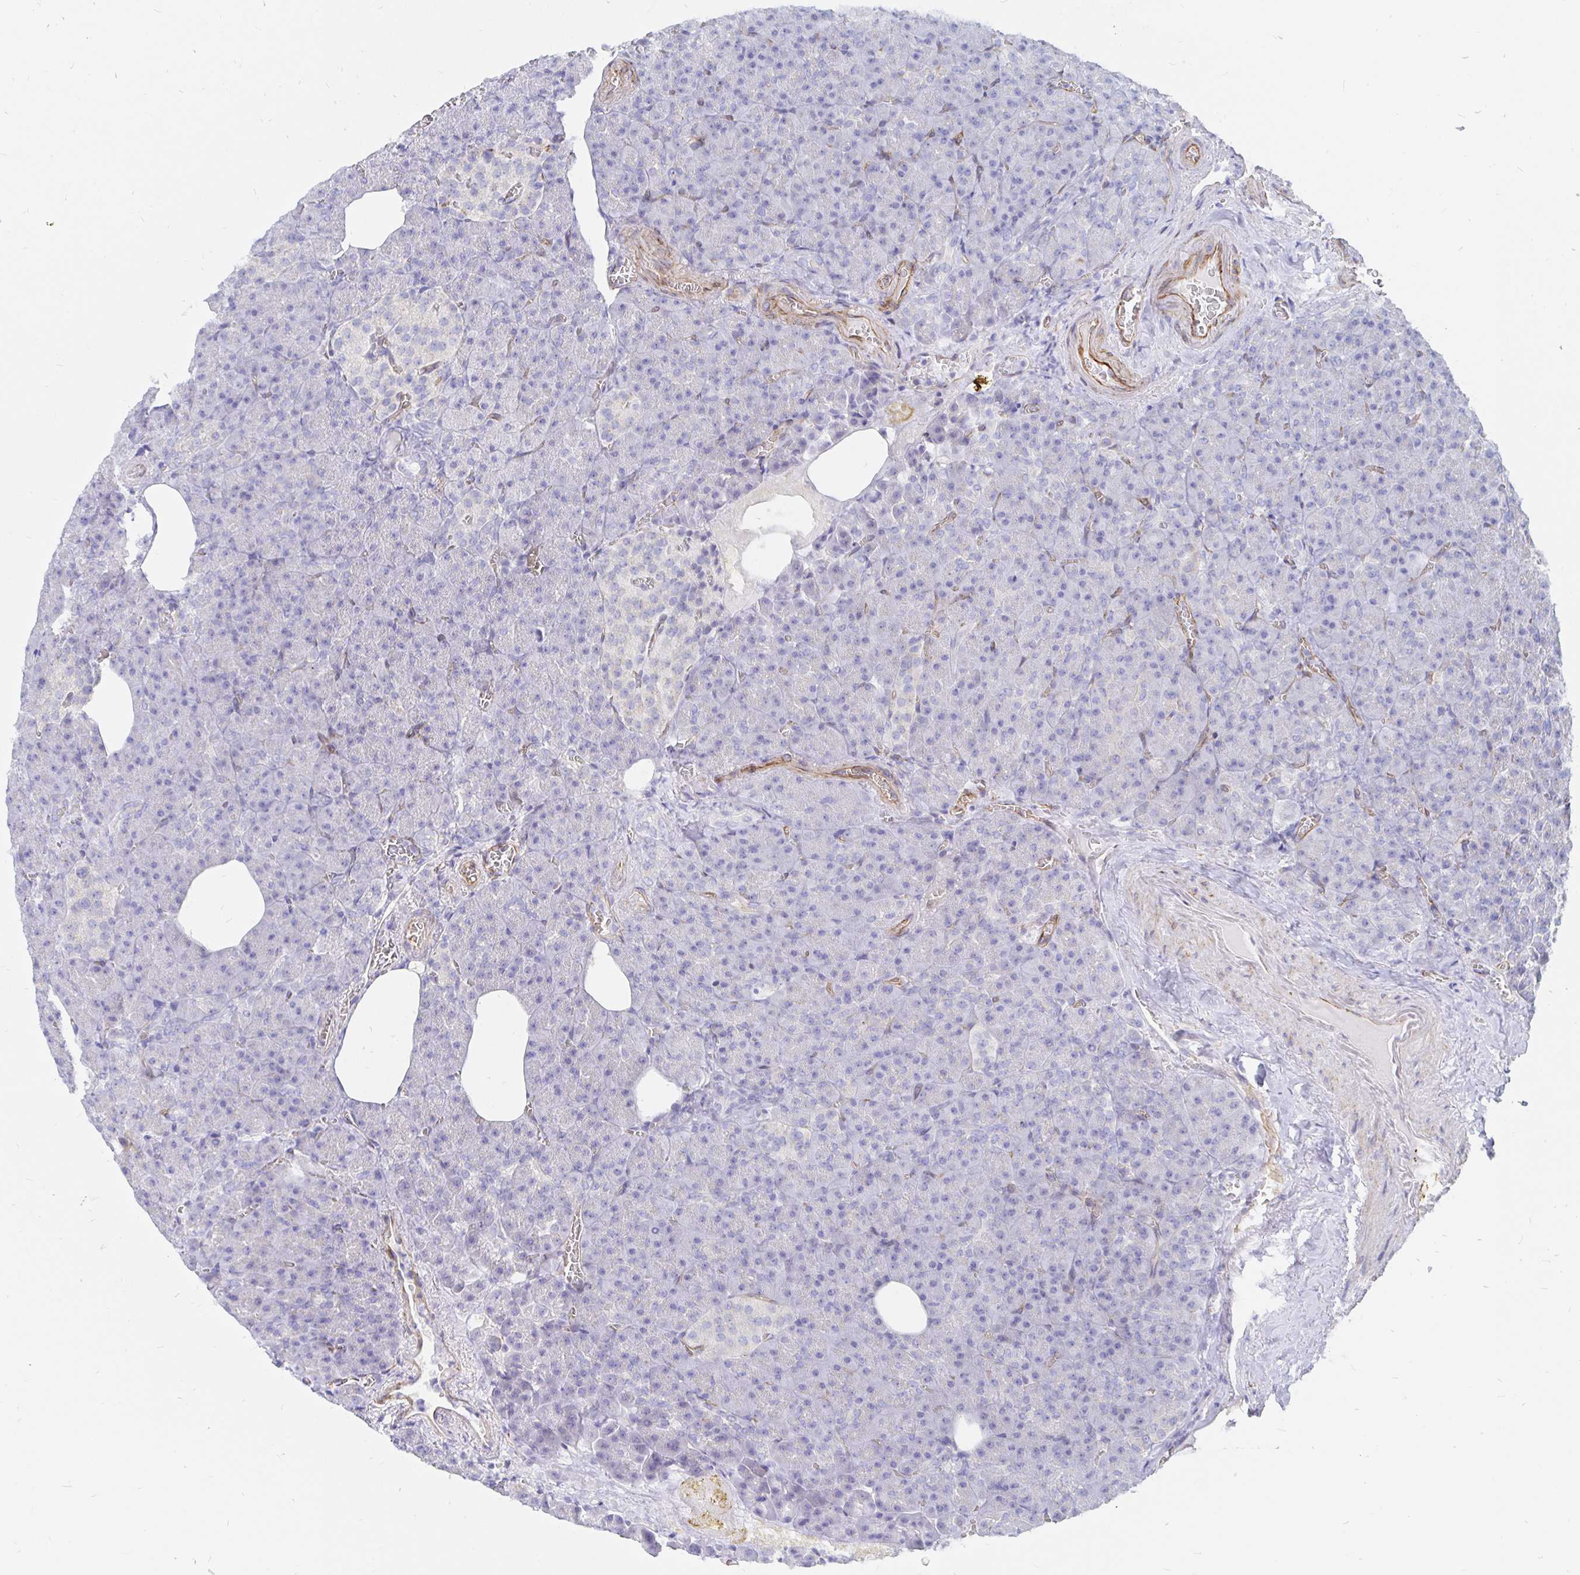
{"staining": {"intensity": "negative", "quantity": "none", "location": "none"}, "tissue": "pancreas", "cell_type": "Exocrine glandular cells", "image_type": "normal", "snomed": [{"axis": "morphology", "description": "Normal tissue, NOS"}, {"axis": "topography", "description": "Pancreas"}], "caption": "Micrograph shows no protein positivity in exocrine glandular cells of normal pancreas. (Immunohistochemistry, brightfield microscopy, high magnification).", "gene": "COX16", "patient": {"sex": "female", "age": 74}}